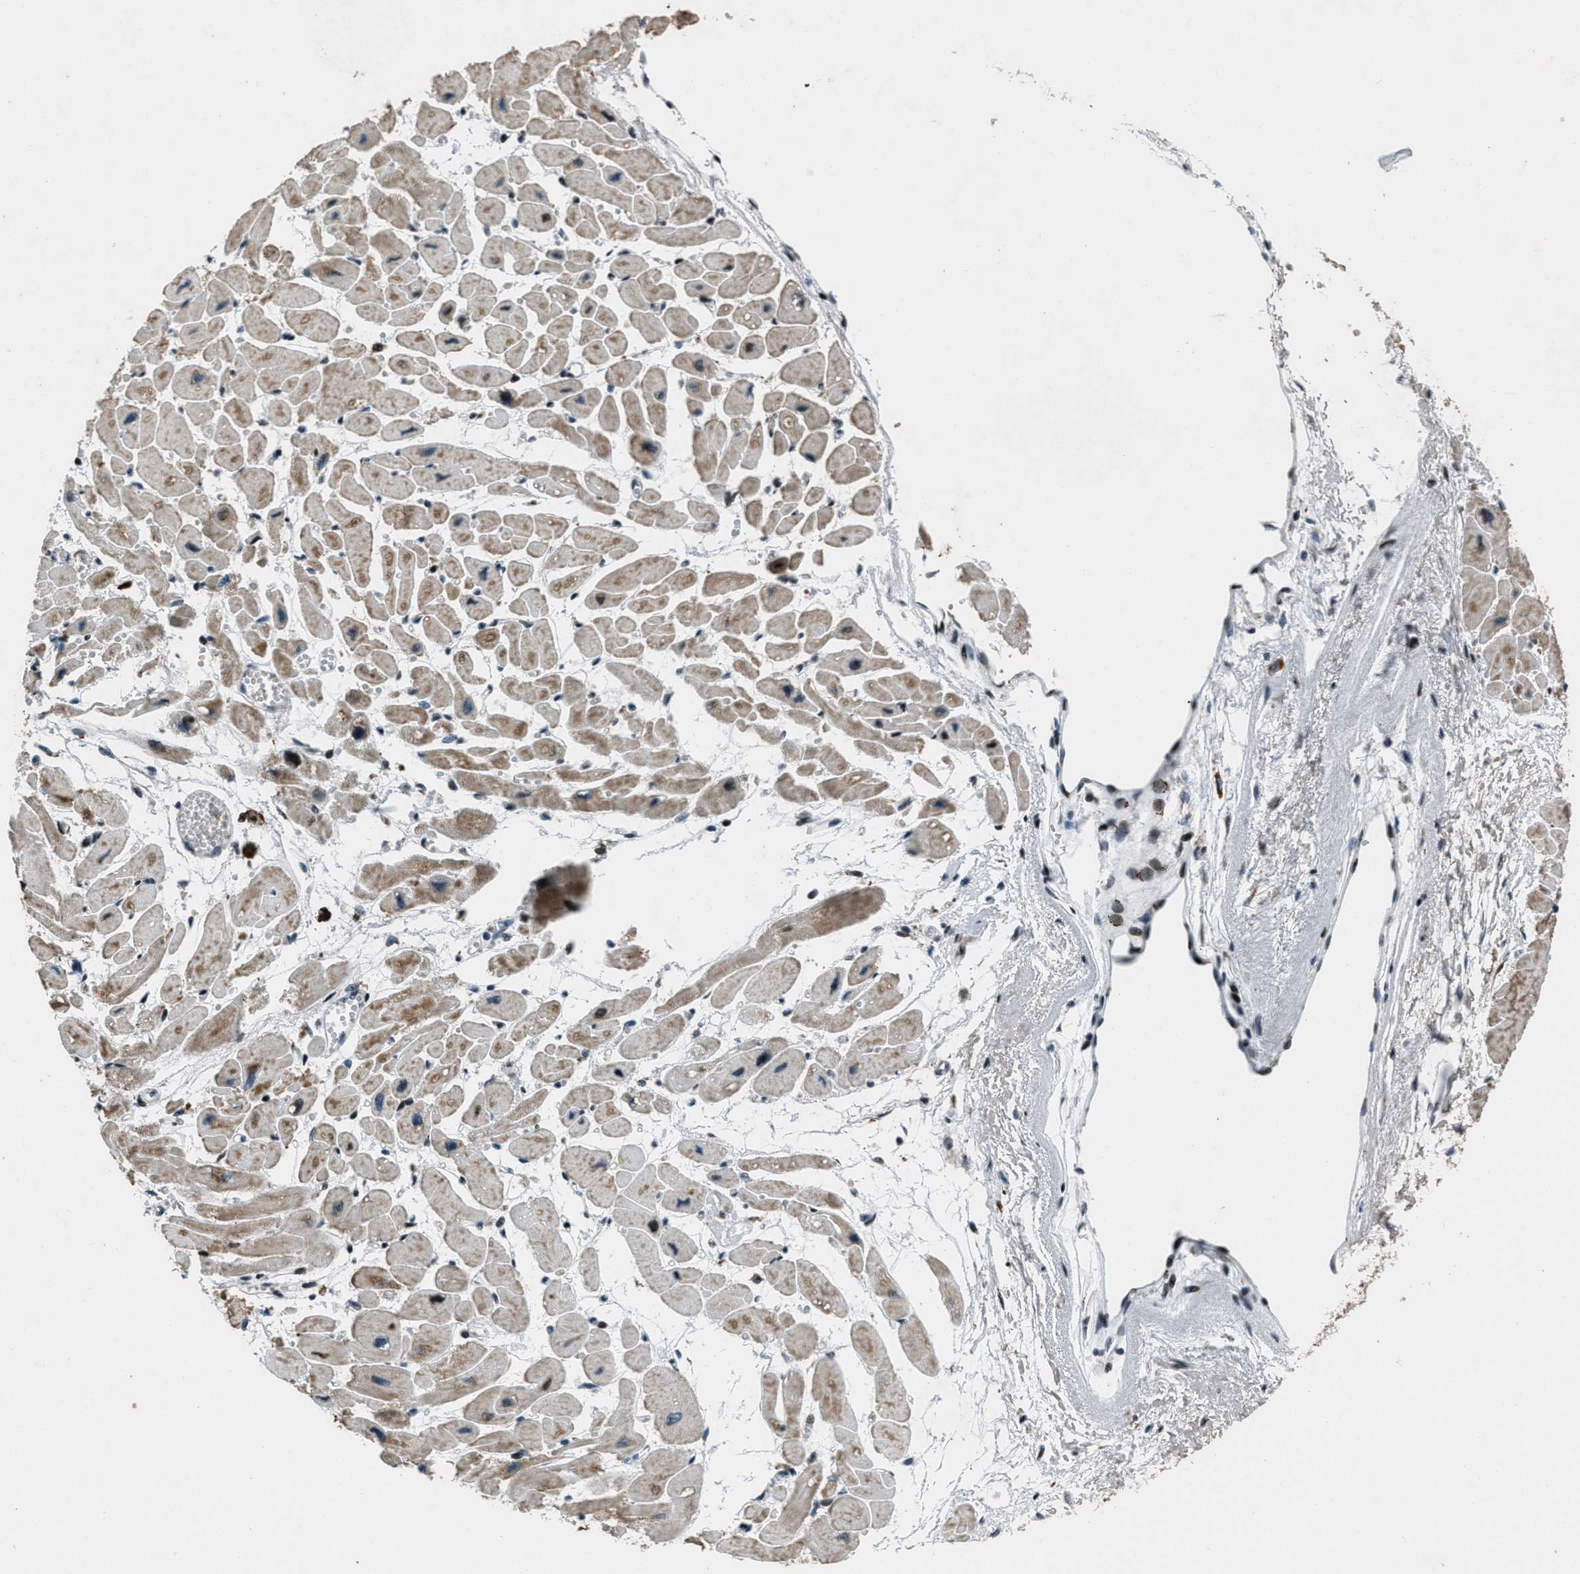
{"staining": {"intensity": "moderate", "quantity": "25%-75%", "location": "cytoplasmic/membranous,nuclear"}, "tissue": "heart muscle", "cell_type": "Cardiomyocytes", "image_type": "normal", "snomed": [{"axis": "morphology", "description": "Normal tissue, NOS"}, {"axis": "topography", "description": "Heart"}], "caption": "Benign heart muscle reveals moderate cytoplasmic/membranous,nuclear positivity in about 25%-75% of cardiomyocytes.", "gene": "GPC6", "patient": {"sex": "female", "age": 54}}